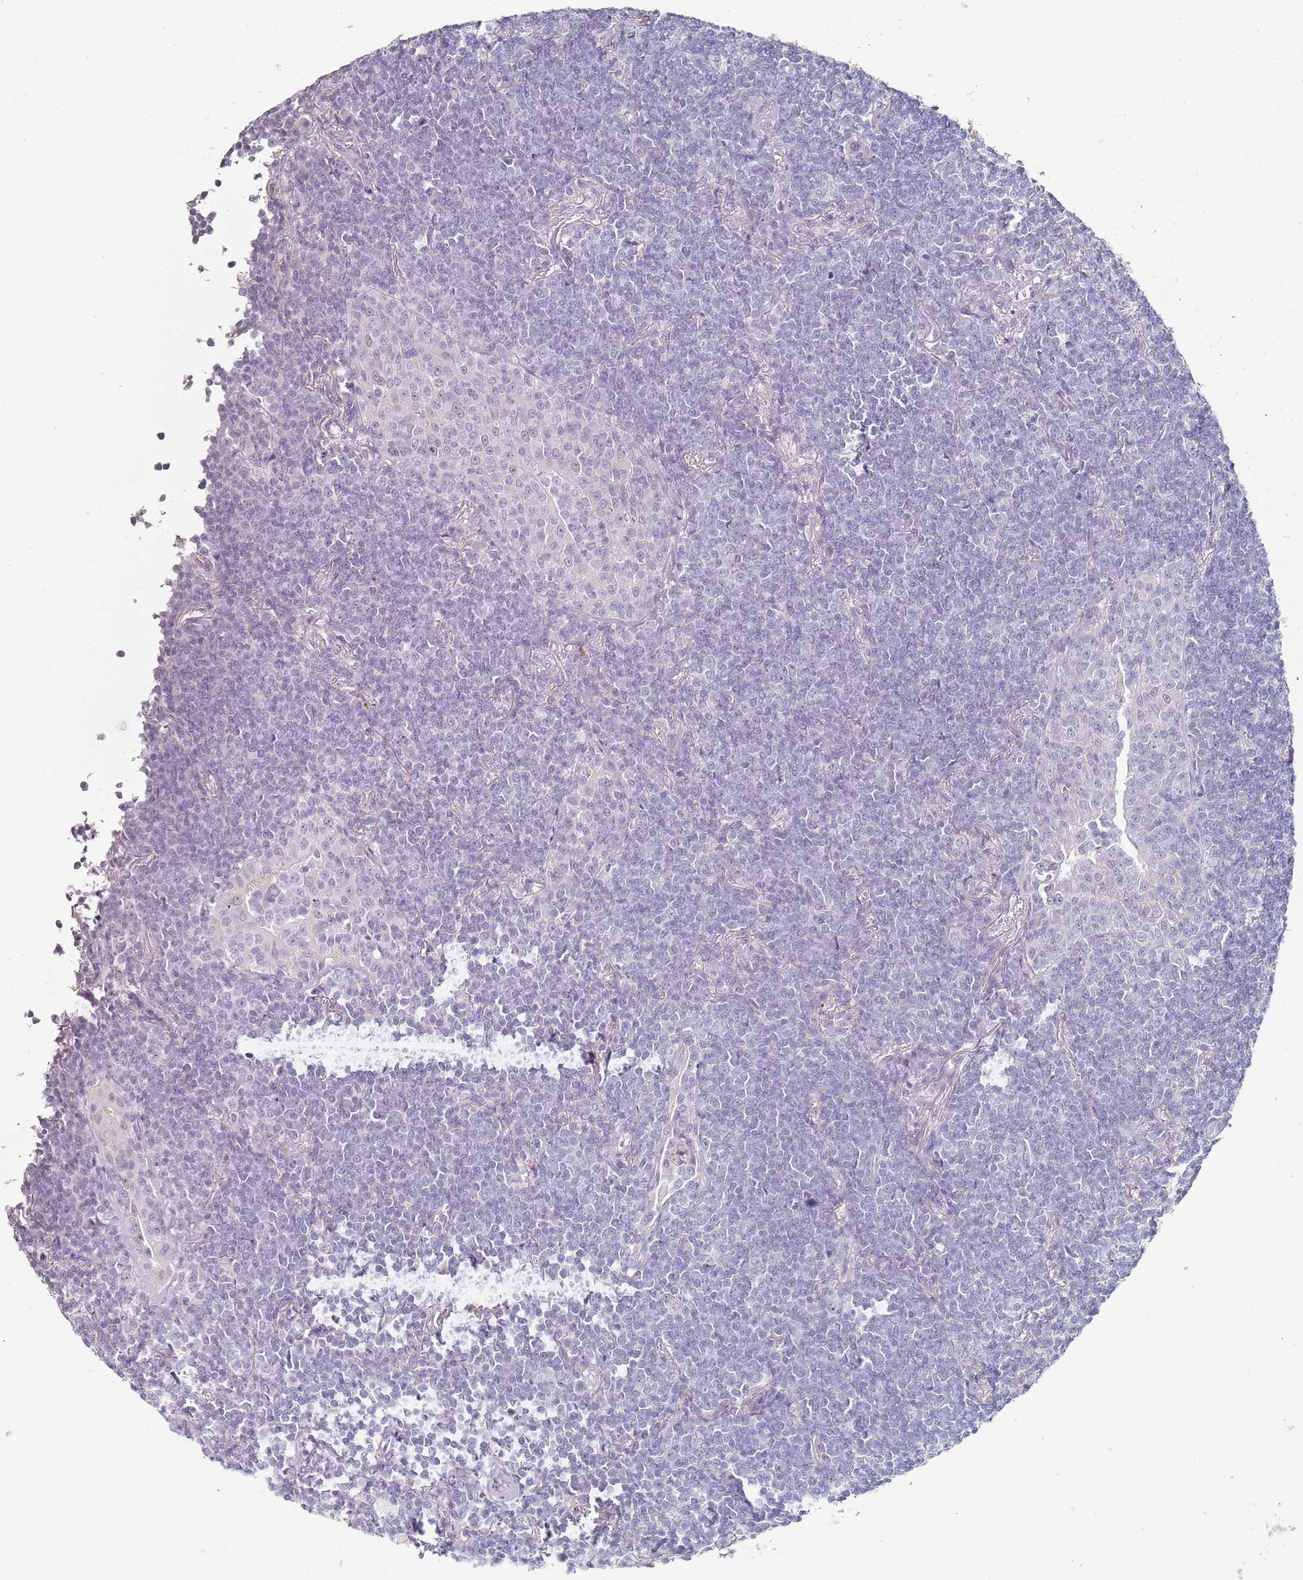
{"staining": {"intensity": "negative", "quantity": "none", "location": "none"}, "tissue": "lymphoma", "cell_type": "Tumor cells", "image_type": "cancer", "snomed": [{"axis": "morphology", "description": "Malignant lymphoma, non-Hodgkin's type, Low grade"}, {"axis": "topography", "description": "Lung"}], "caption": "There is no significant positivity in tumor cells of lymphoma.", "gene": "DNAH11", "patient": {"sex": "female", "age": 71}}